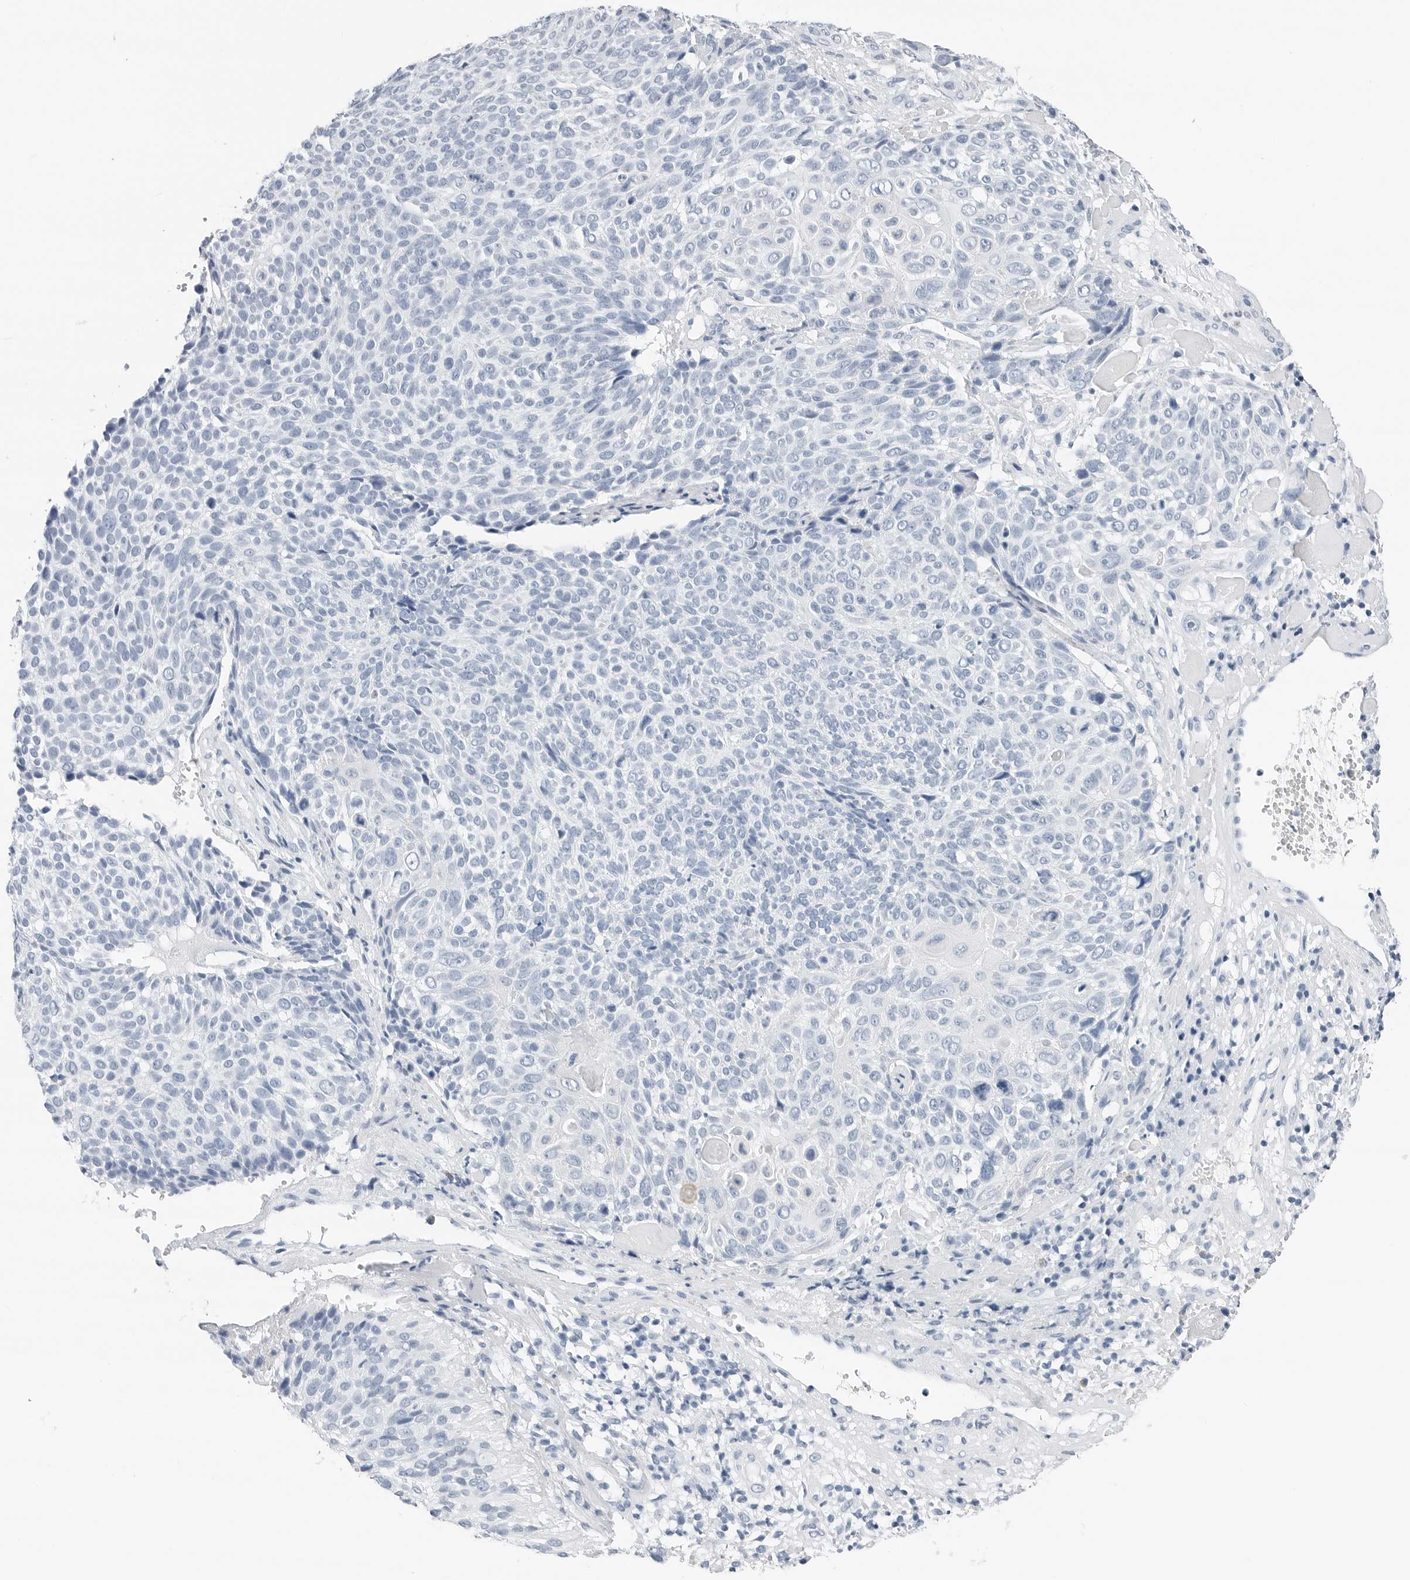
{"staining": {"intensity": "negative", "quantity": "none", "location": "none"}, "tissue": "cervical cancer", "cell_type": "Tumor cells", "image_type": "cancer", "snomed": [{"axis": "morphology", "description": "Squamous cell carcinoma, NOS"}, {"axis": "topography", "description": "Cervix"}], "caption": "Protein analysis of cervical cancer reveals no significant expression in tumor cells.", "gene": "SLPI", "patient": {"sex": "female", "age": 74}}